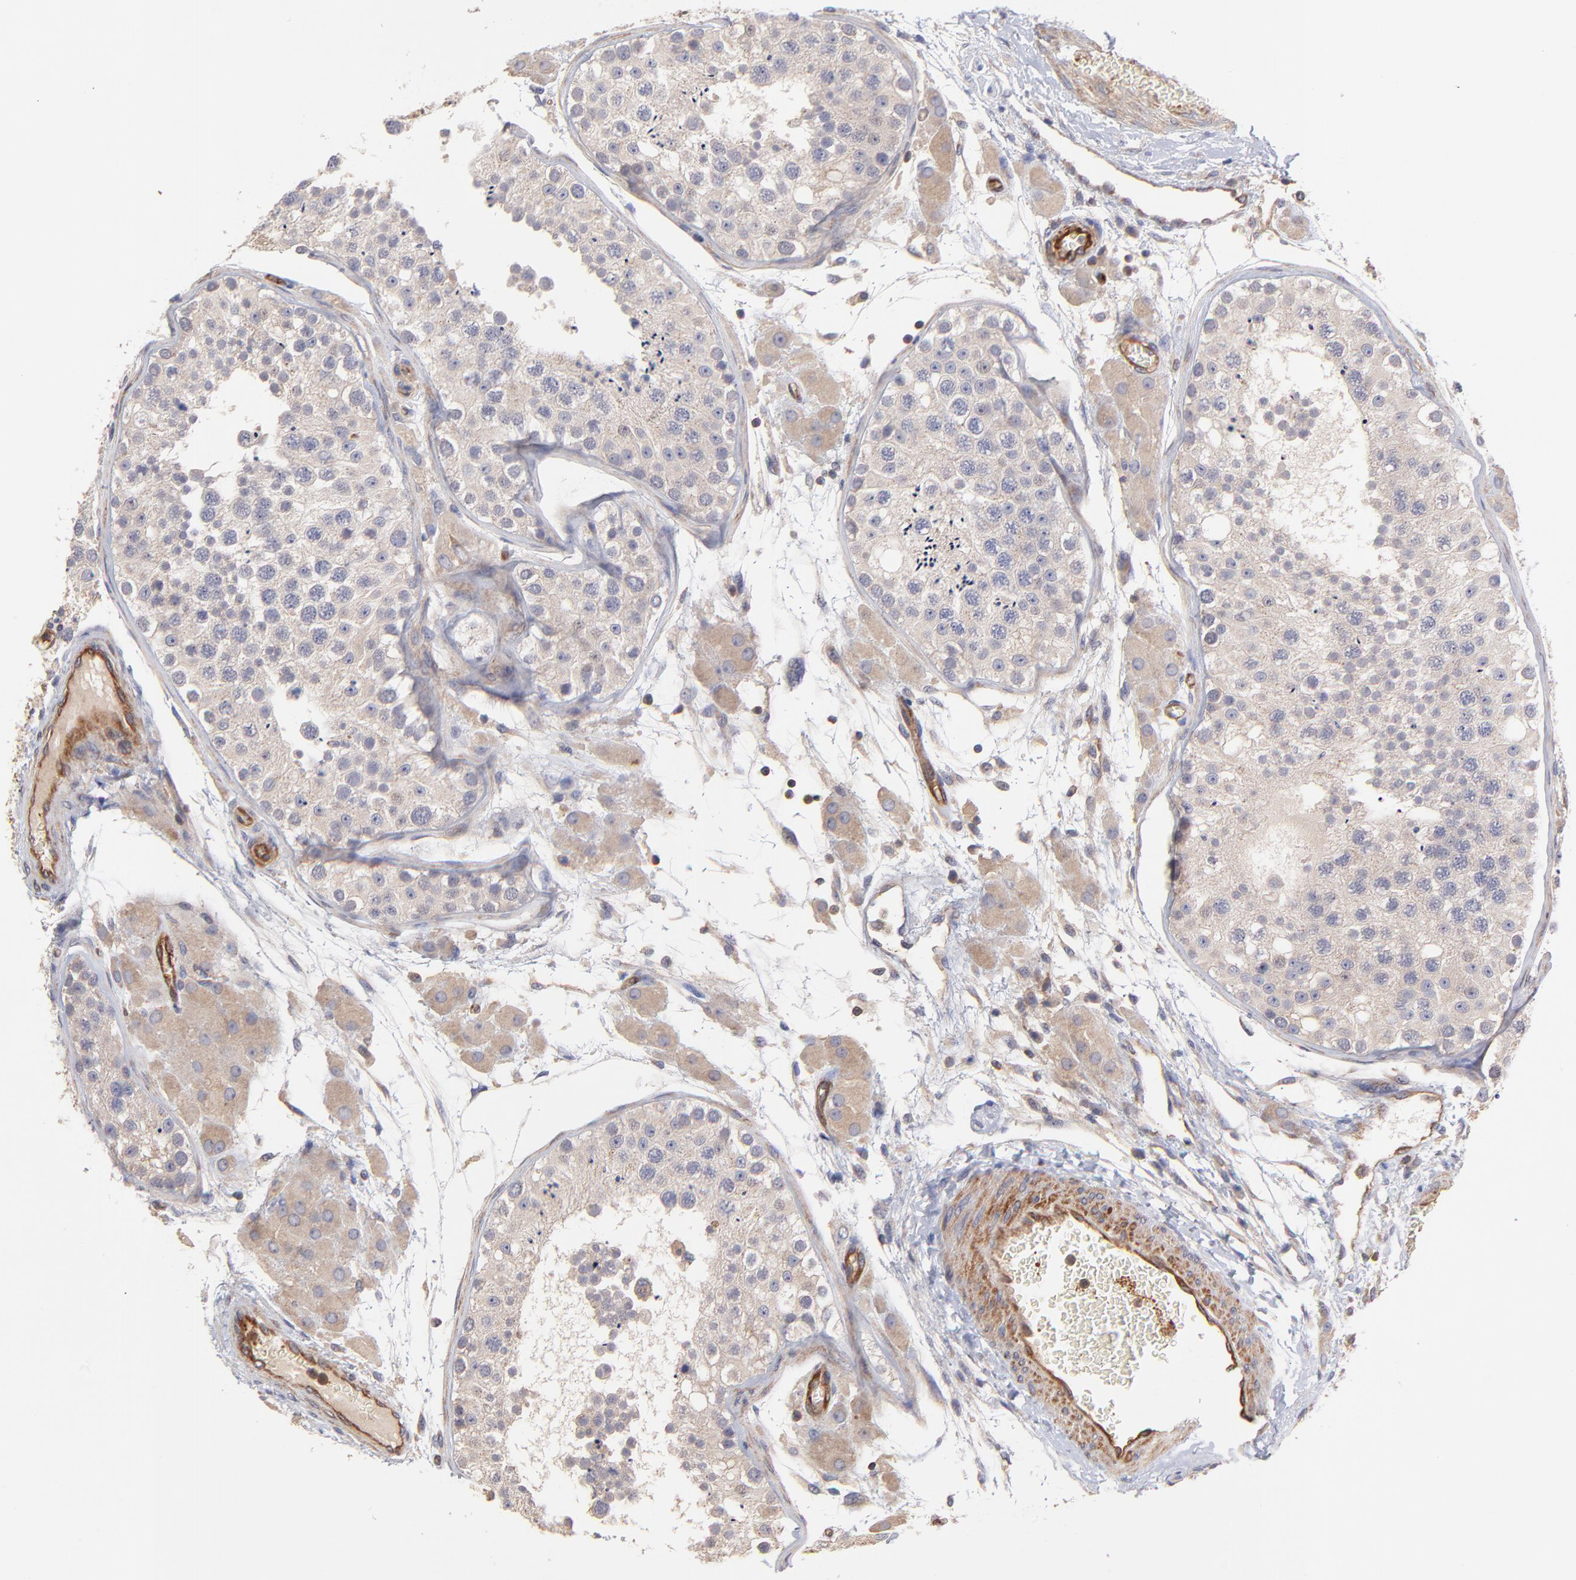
{"staining": {"intensity": "negative", "quantity": "none", "location": "none"}, "tissue": "testis", "cell_type": "Cells in seminiferous ducts", "image_type": "normal", "snomed": [{"axis": "morphology", "description": "Normal tissue, NOS"}, {"axis": "topography", "description": "Testis"}], "caption": "Photomicrograph shows no protein expression in cells in seminiferous ducts of benign testis.", "gene": "ASB7", "patient": {"sex": "male", "age": 26}}